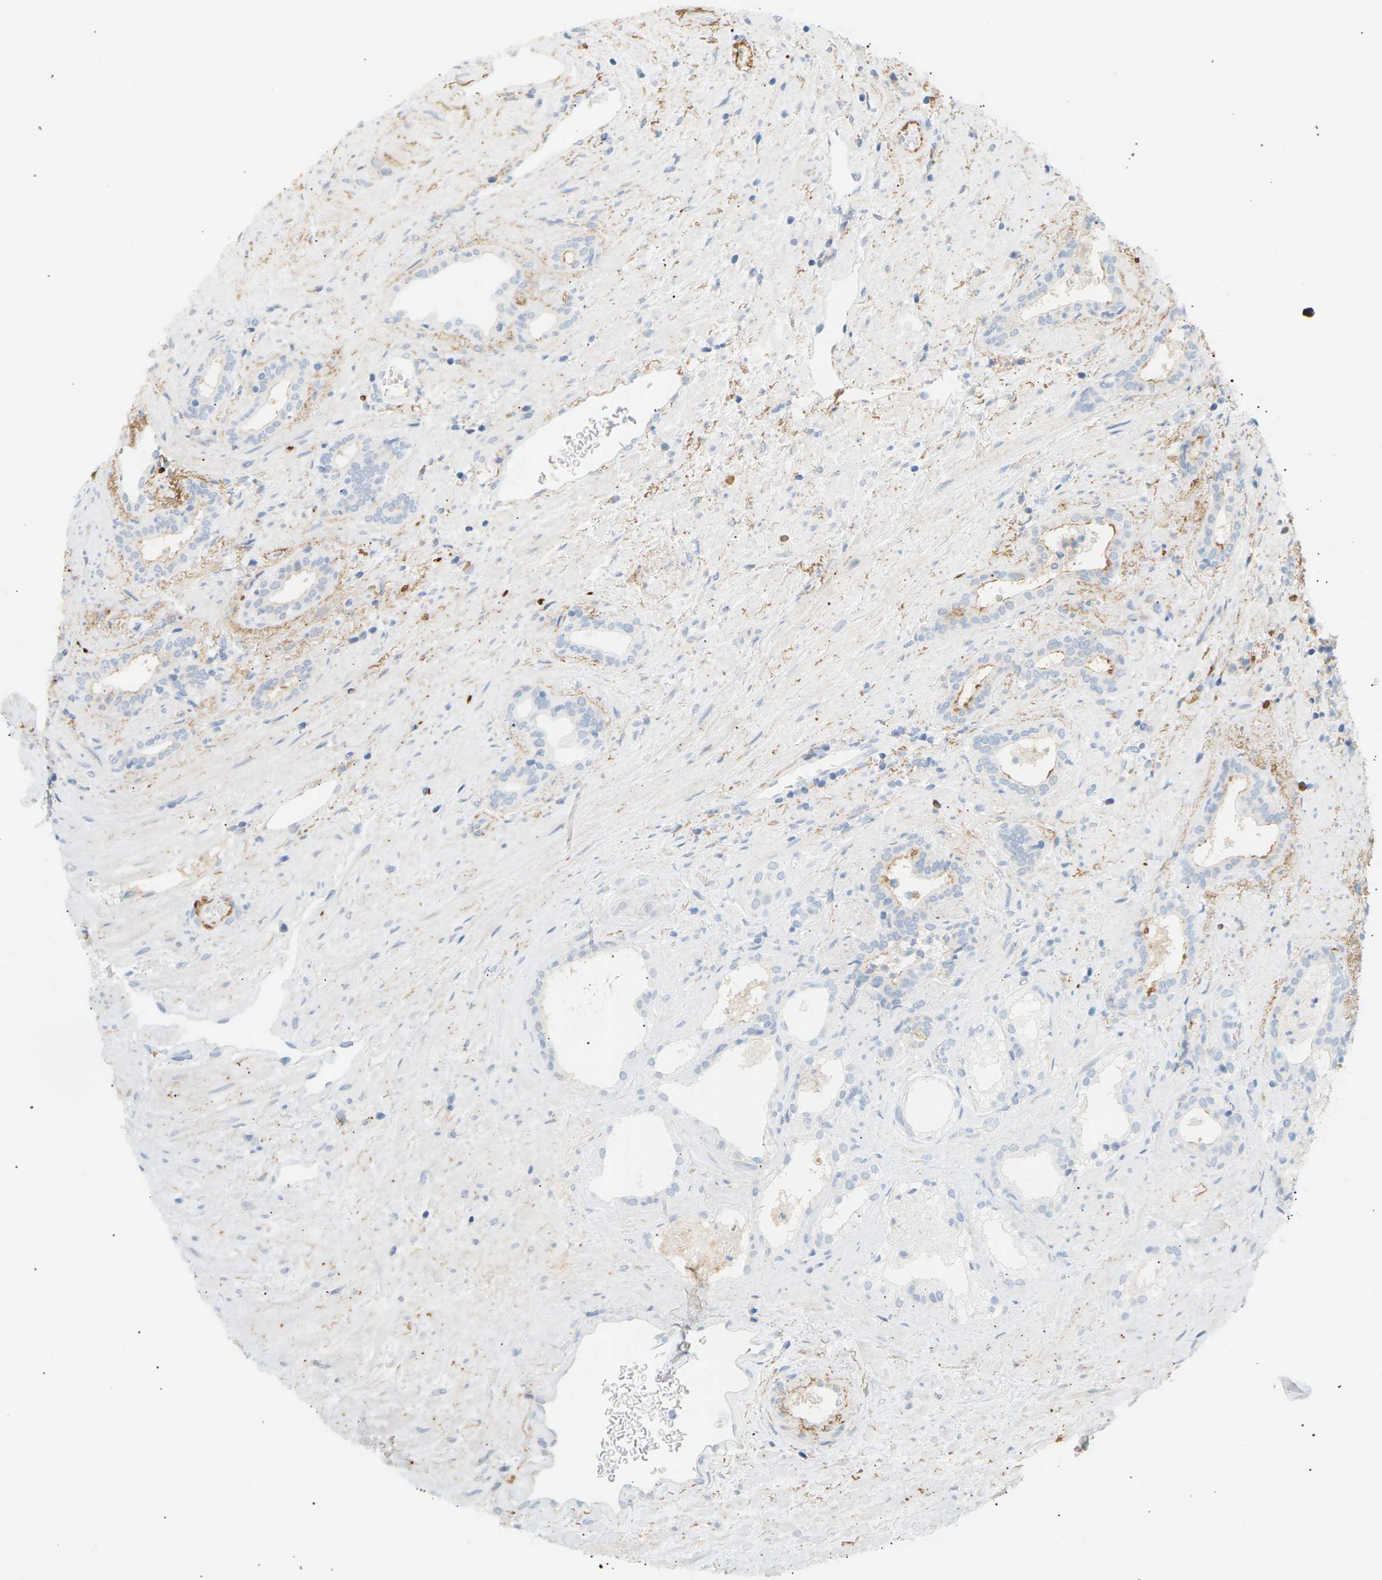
{"staining": {"intensity": "moderate", "quantity": "<25%", "location": "cytoplasmic/membranous"}, "tissue": "prostate cancer", "cell_type": "Tumor cells", "image_type": "cancer", "snomed": [{"axis": "morphology", "description": "Adenocarcinoma, High grade"}, {"axis": "topography", "description": "Prostate"}], "caption": "Immunohistochemical staining of human prostate cancer (high-grade adenocarcinoma) demonstrates low levels of moderate cytoplasmic/membranous positivity in approximately <25% of tumor cells.", "gene": "CLU", "patient": {"sex": "male", "age": 71}}